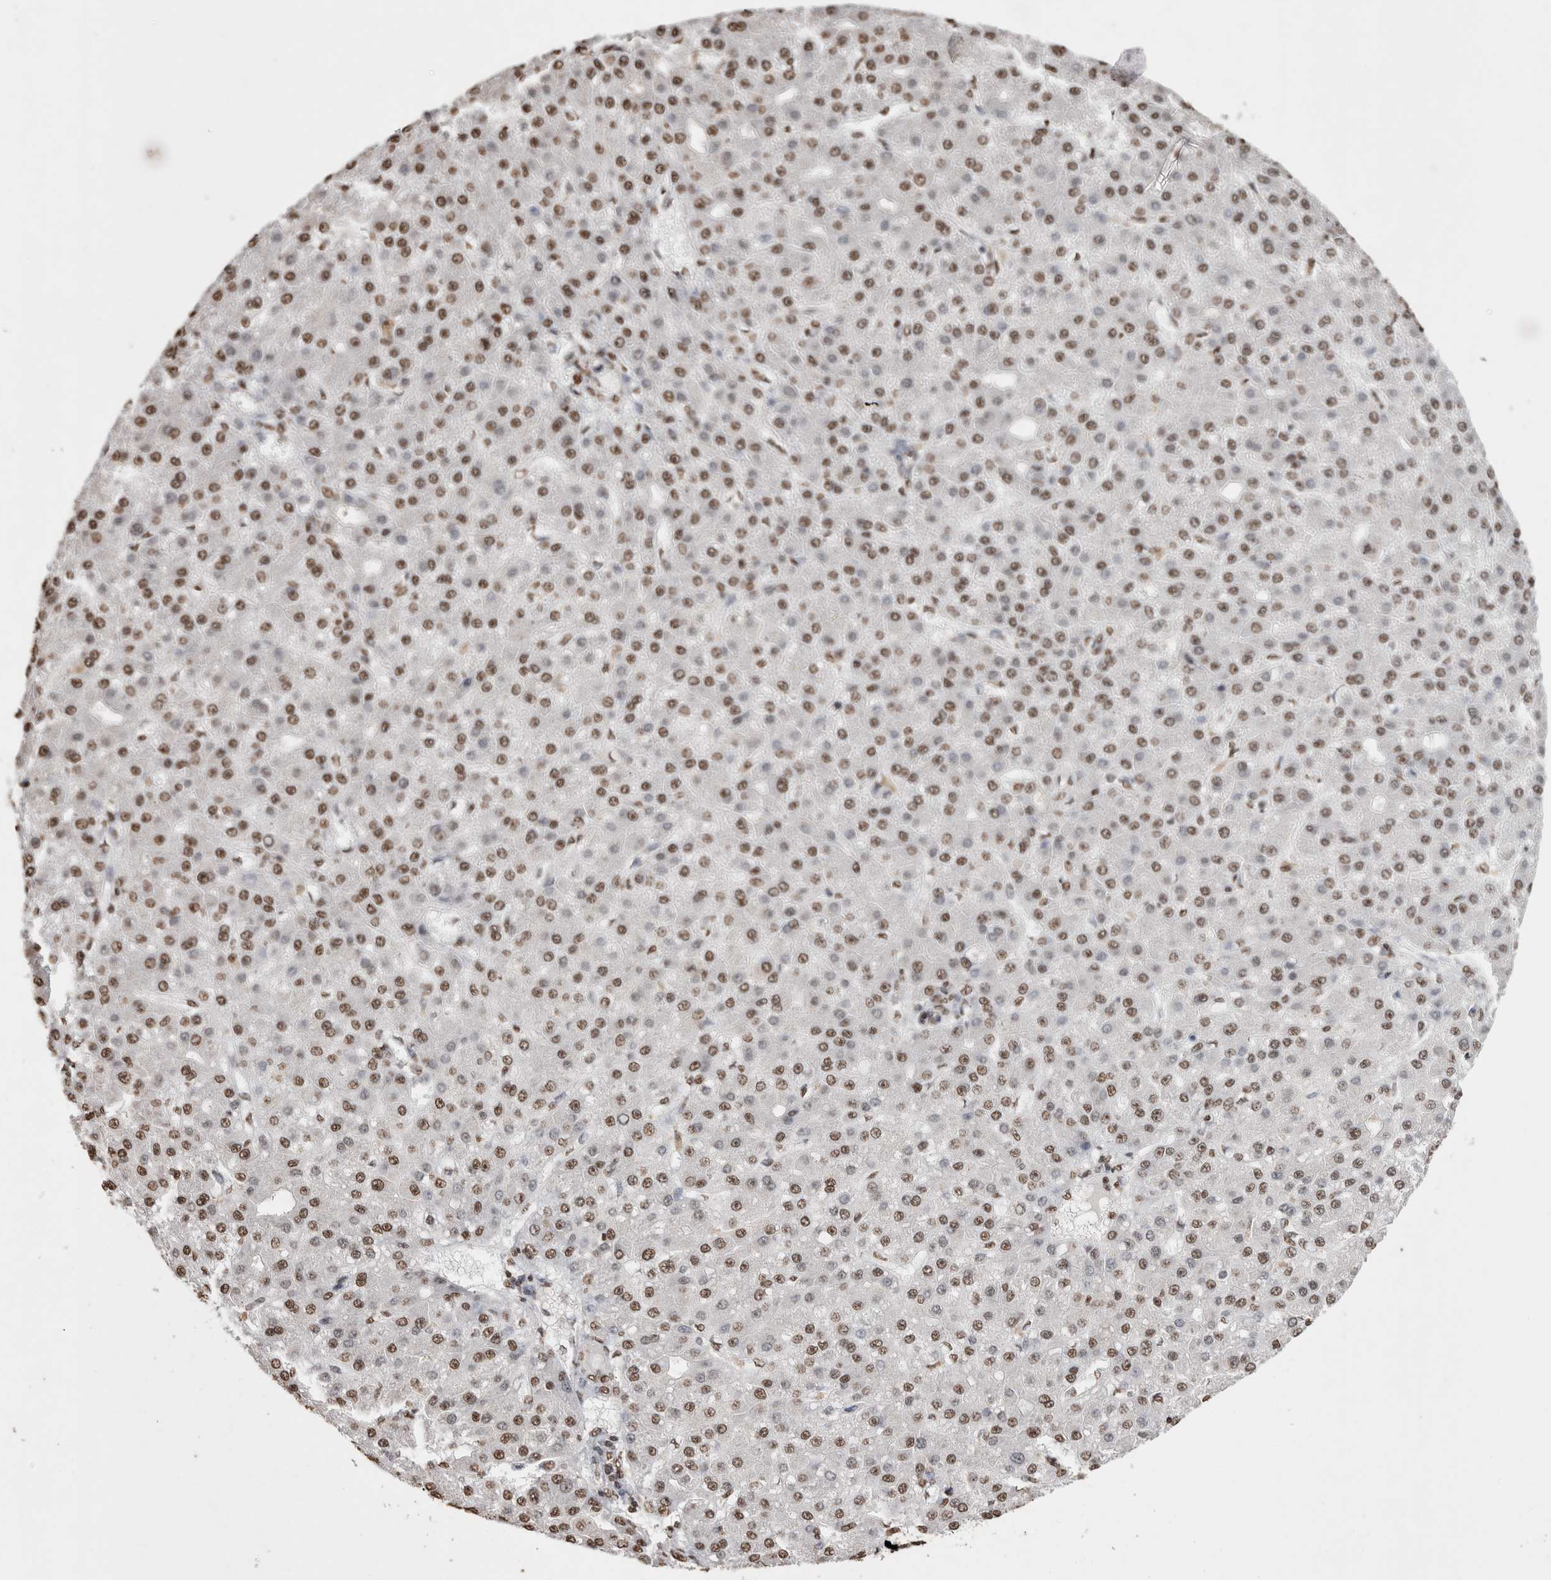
{"staining": {"intensity": "moderate", "quantity": ">75%", "location": "nuclear"}, "tissue": "liver cancer", "cell_type": "Tumor cells", "image_type": "cancer", "snomed": [{"axis": "morphology", "description": "Carcinoma, Hepatocellular, NOS"}, {"axis": "topography", "description": "Liver"}], "caption": "Immunohistochemical staining of human liver cancer (hepatocellular carcinoma) shows medium levels of moderate nuclear protein staining in approximately >75% of tumor cells. The staining was performed using DAB, with brown indicating positive protein expression. Nuclei are stained blue with hematoxylin.", "gene": "NTHL1", "patient": {"sex": "male", "age": 67}}